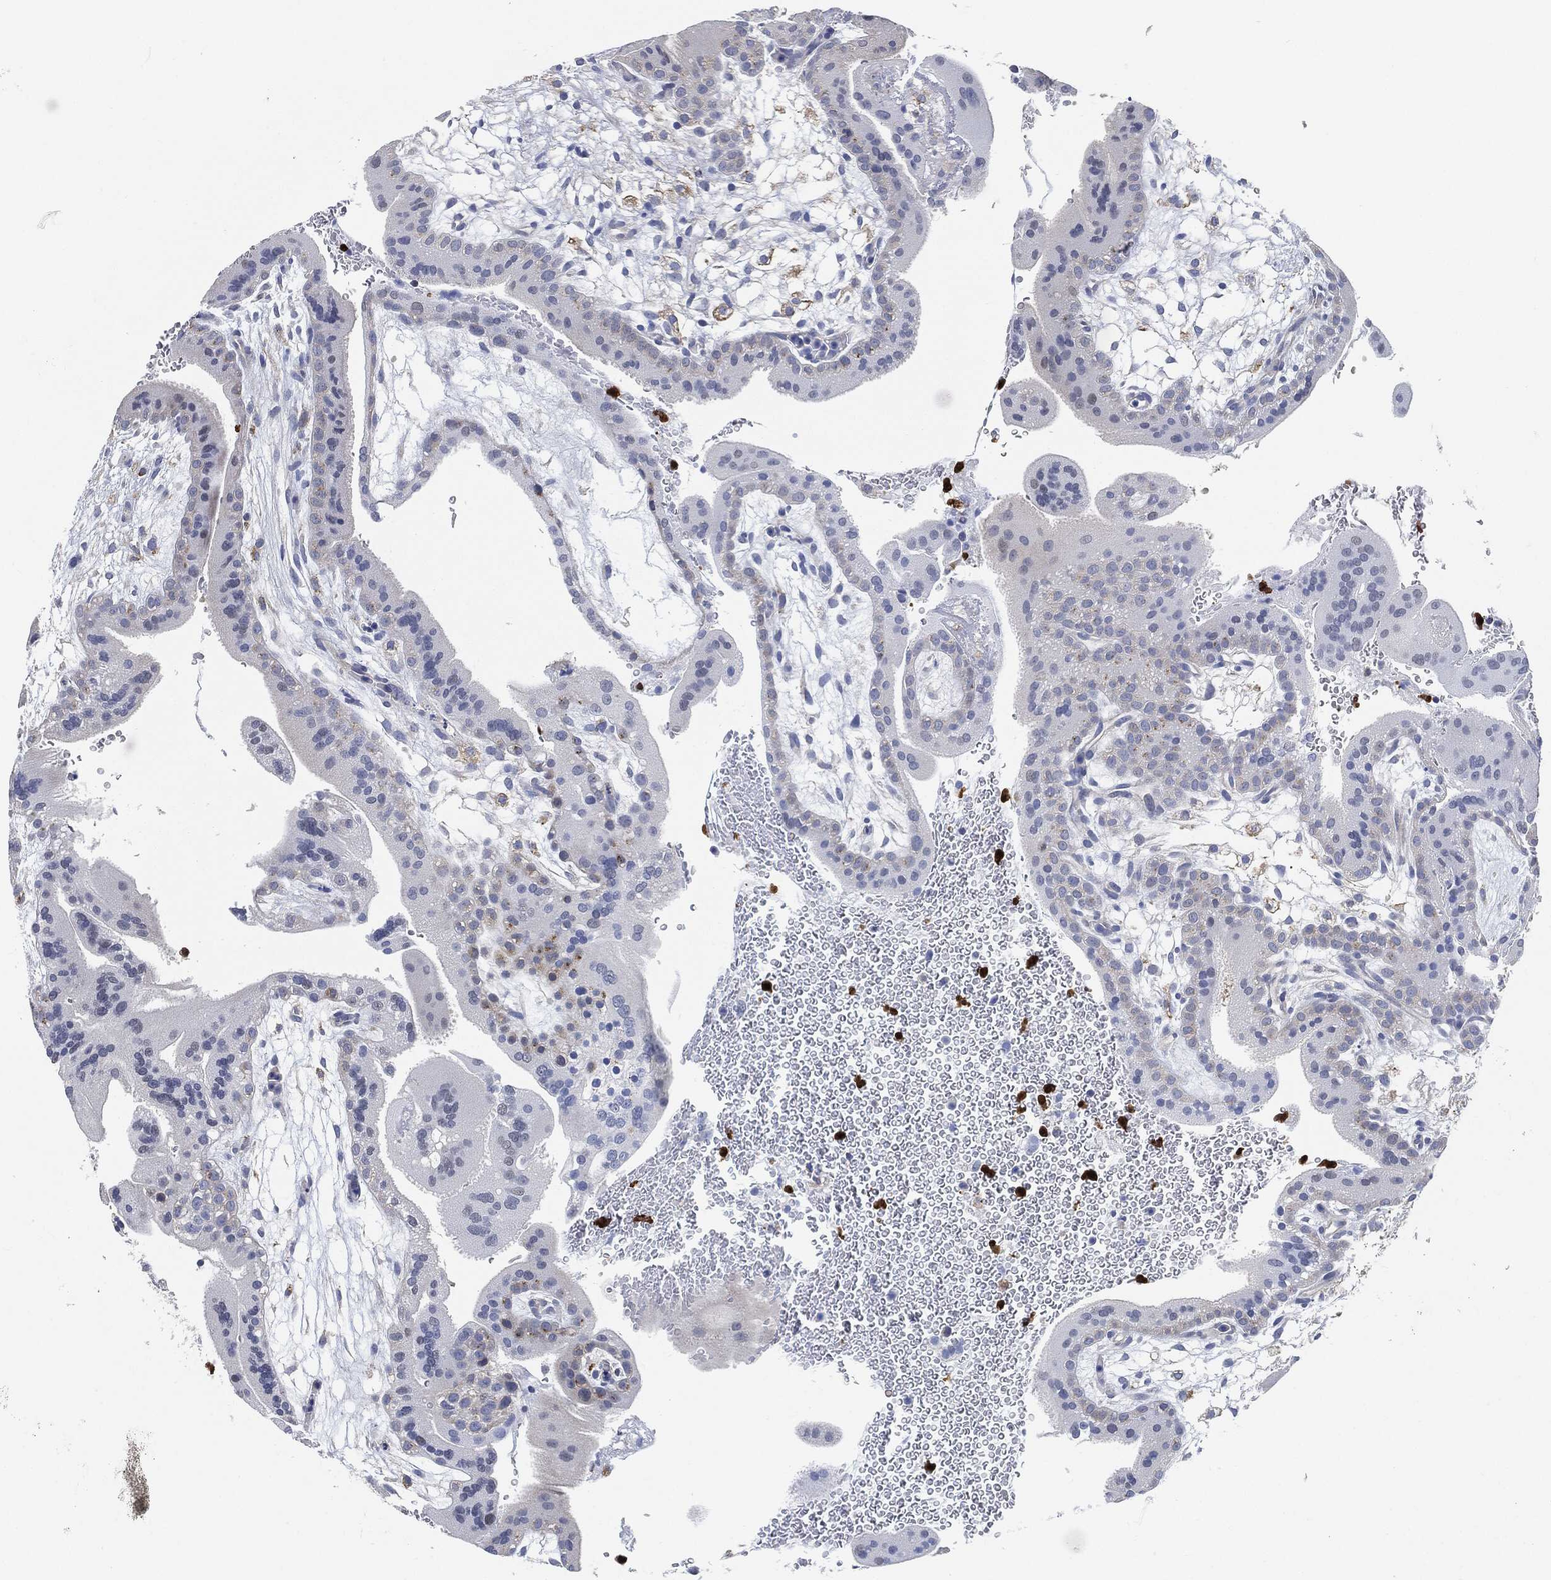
{"staining": {"intensity": "moderate", "quantity": "<25%", "location": "cytoplasmic/membranous"}, "tissue": "placenta", "cell_type": "Decidual cells", "image_type": "normal", "snomed": [{"axis": "morphology", "description": "Normal tissue, NOS"}, {"axis": "topography", "description": "Placenta"}], "caption": "This histopathology image shows immunohistochemistry staining of benign human placenta, with low moderate cytoplasmic/membranous expression in about <25% of decidual cells.", "gene": "VSIG4", "patient": {"sex": "female", "age": 19}}